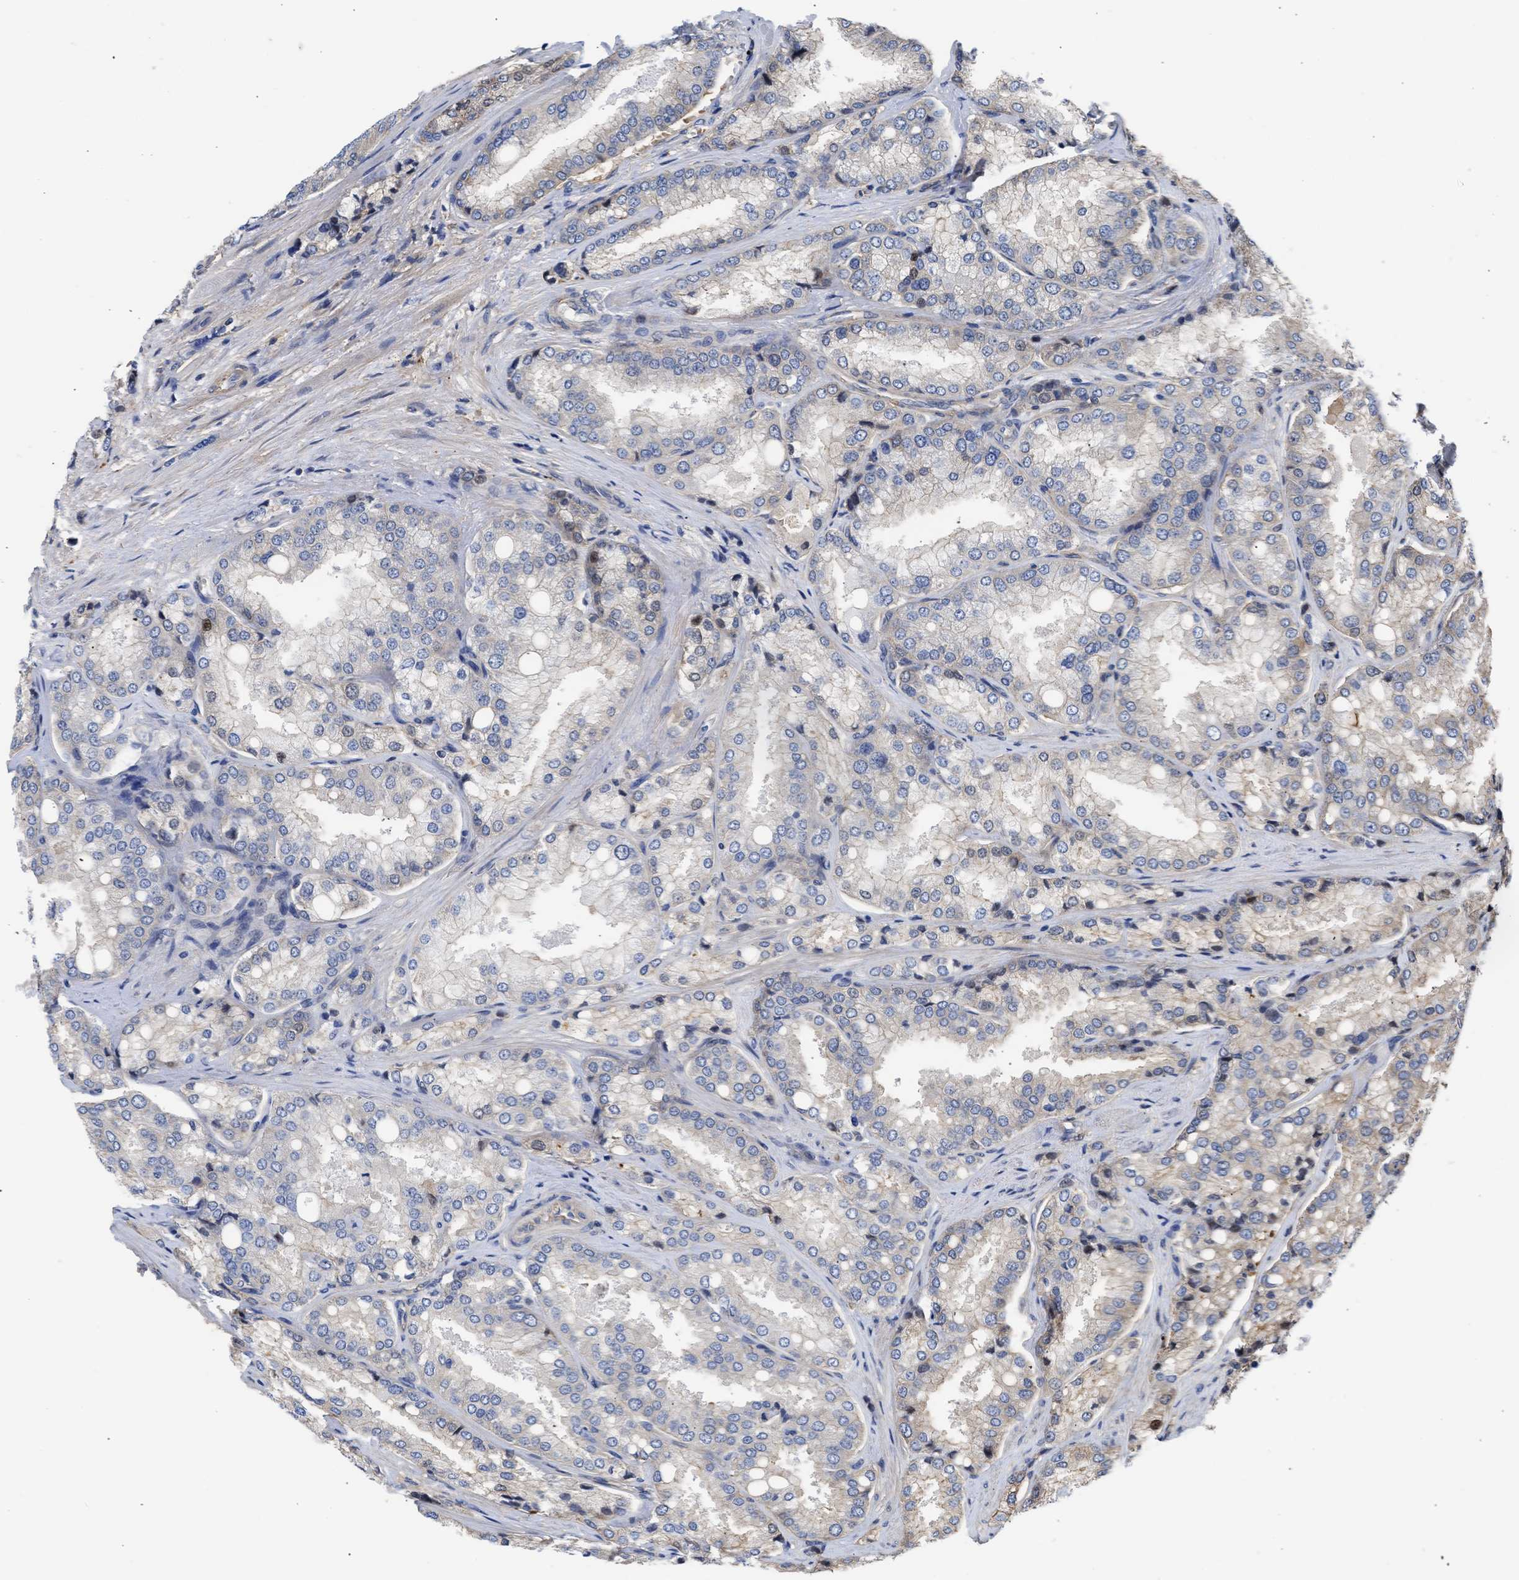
{"staining": {"intensity": "negative", "quantity": "none", "location": "none"}, "tissue": "prostate cancer", "cell_type": "Tumor cells", "image_type": "cancer", "snomed": [{"axis": "morphology", "description": "Adenocarcinoma, High grade"}, {"axis": "topography", "description": "Prostate"}], "caption": "This is an immunohistochemistry image of human prostate cancer (adenocarcinoma (high-grade)). There is no positivity in tumor cells.", "gene": "MAS1L", "patient": {"sex": "male", "age": 50}}